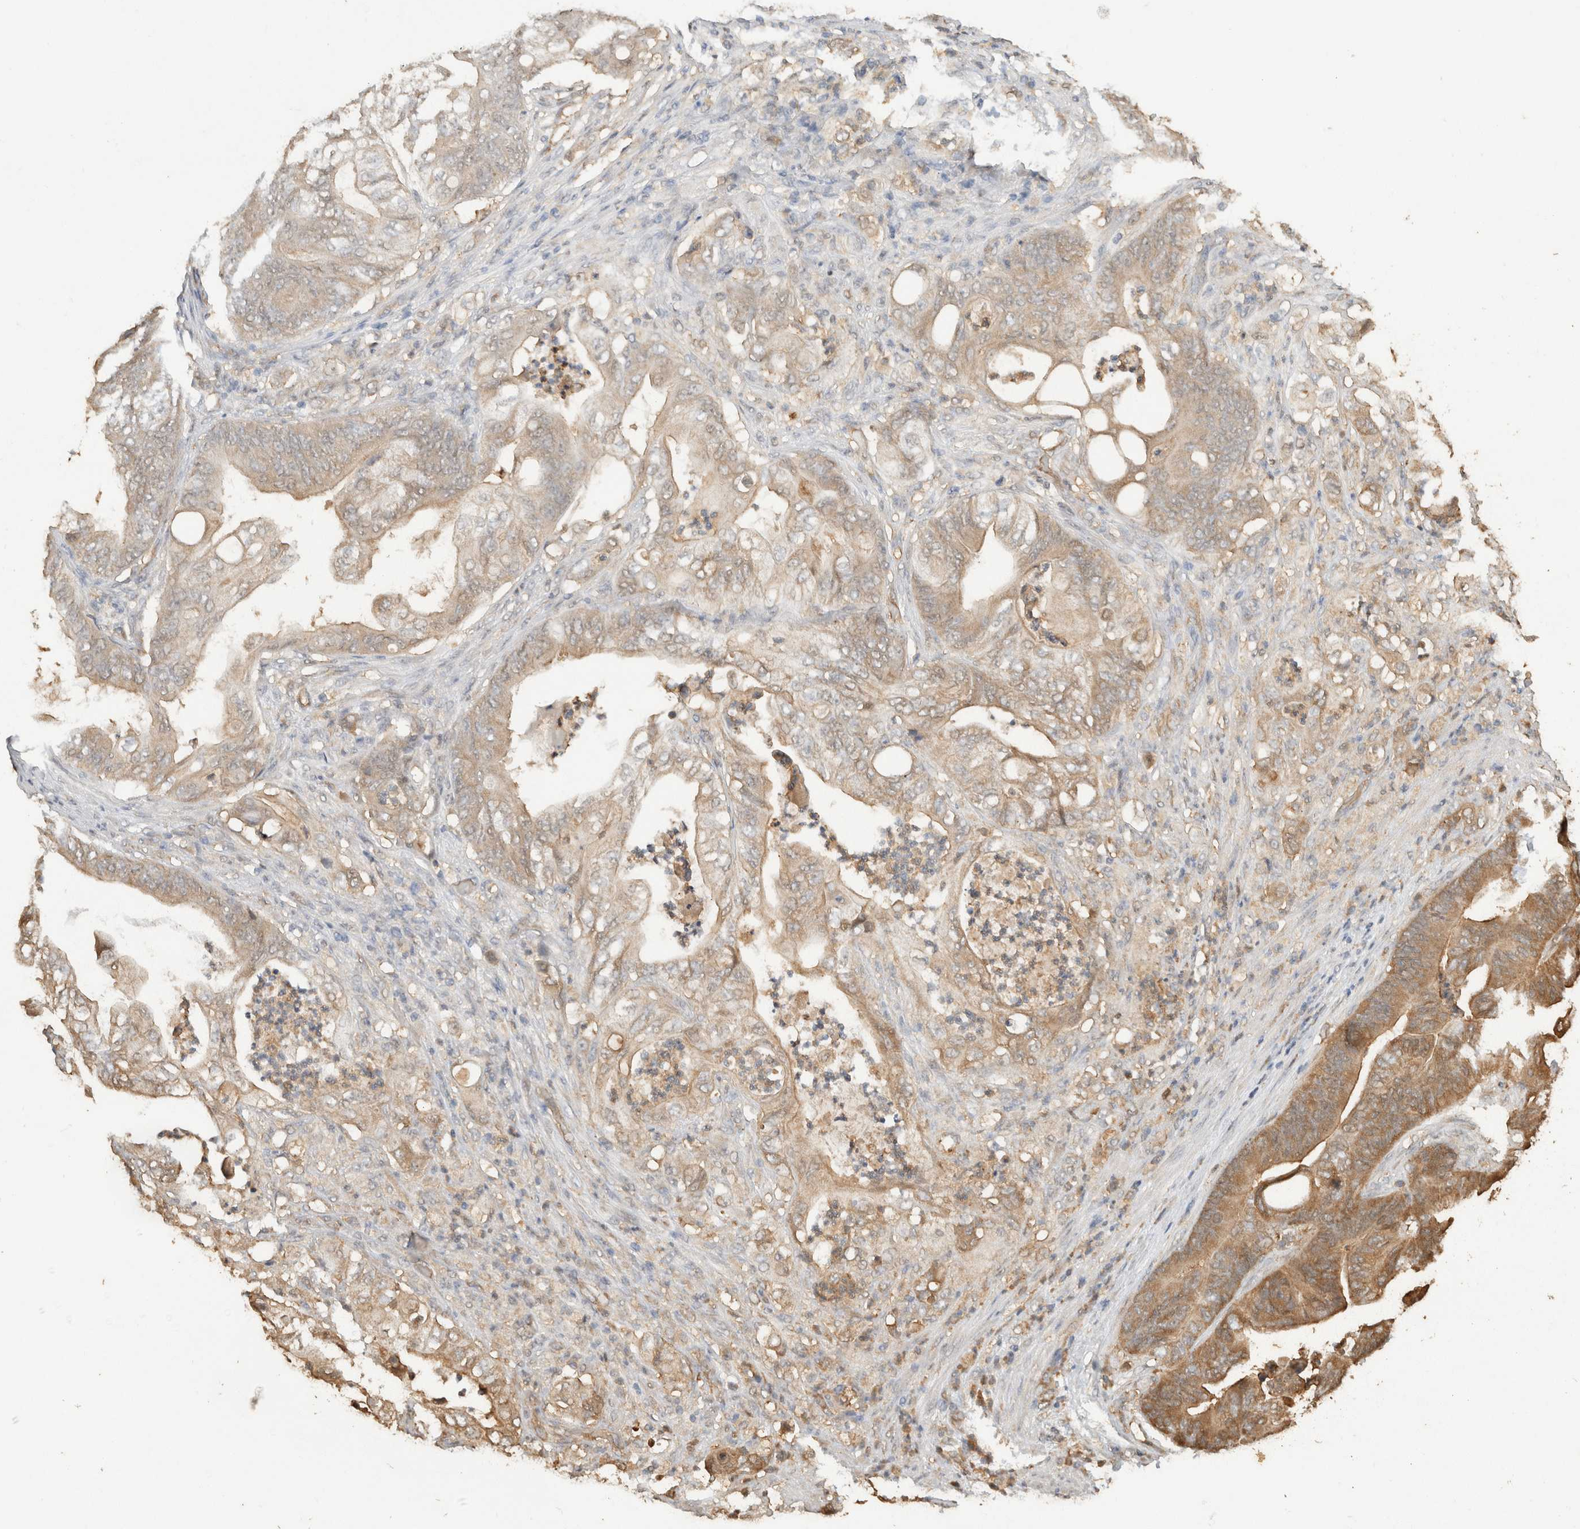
{"staining": {"intensity": "moderate", "quantity": ">75%", "location": "cytoplasmic/membranous"}, "tissue": "stomach cancer", "cell_type": "Tumor cells", "image_type": "cancer", "snomed": [{"axis": "morphology", "description": "Adenocarcinoma, NOS"}, {"axis": "topography", "description": "Stomach"}], "caption": "Stomach cancer stained with a brown dye displays moderate cytoplasmic/membranous positive positivity in about >75% of tumor cells.", "gene": "YWHAH", "patient": {"sex": "female", "age": 73}}